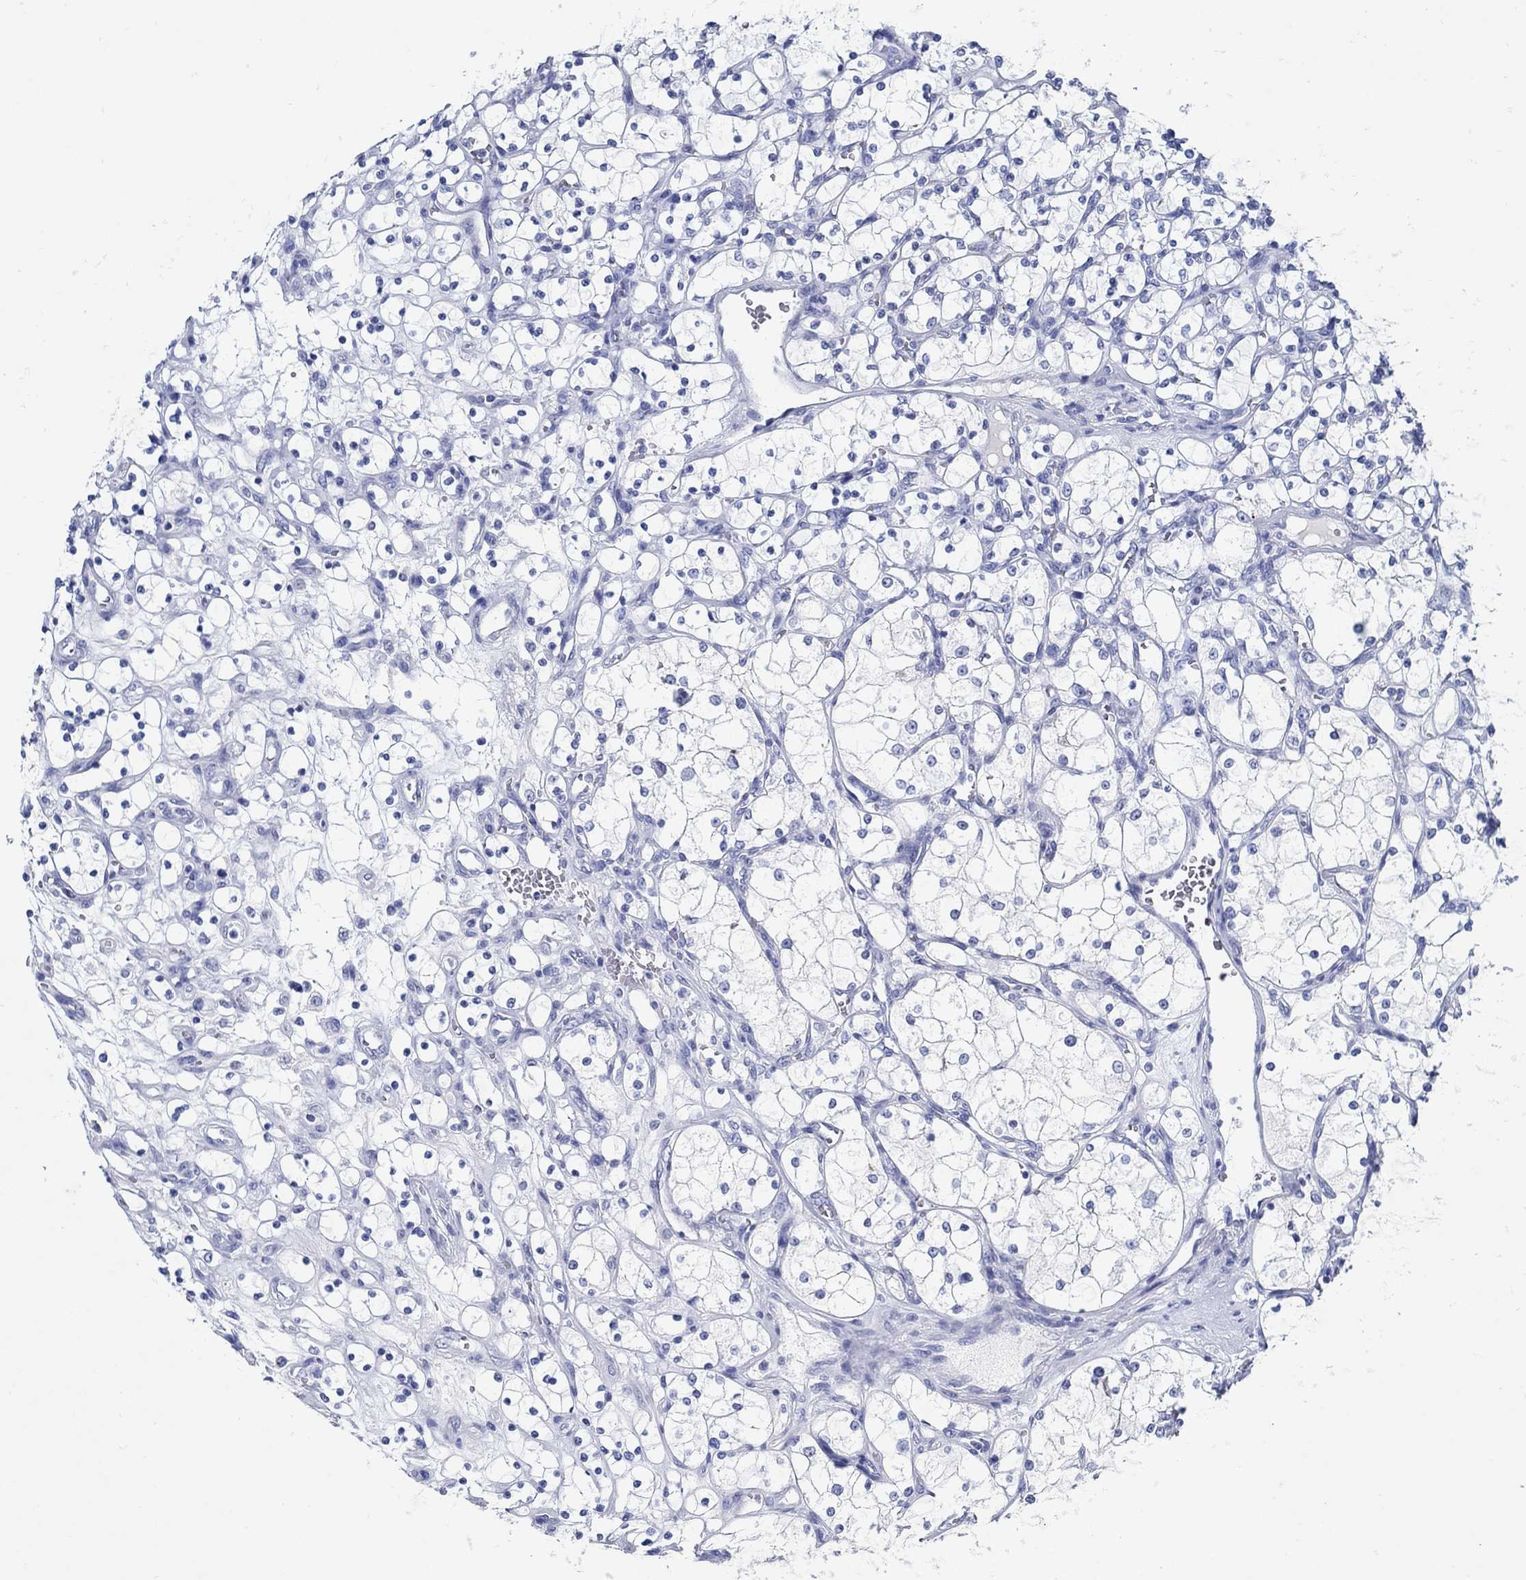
{"staining": {"intensity": "moderate", "quantity": "<25%", "location": "cytoplasmic/membranous"}, "tissue": "renal cancer", "cell_type": "Tumor cells", "image_type": "cancer", "snomed": [{"axis": "morphology", "description": "Adenocarcinoma, NOS"}, {"axis": "topography", "description": "Kidney"}], "caption": "Adenocarcinoma (renal) stained with DAB (3,3'-diaminobenzidine) immunohistochemistry (IHC) shows low levels of moderate cytoplasmic/membranous positivity in approximately <25% of tumor cells. (Brightfield microscopy of DAB IHC at high magnification).", "gene": "PAX9", "patient": {"sex": "female", "age": 69}}